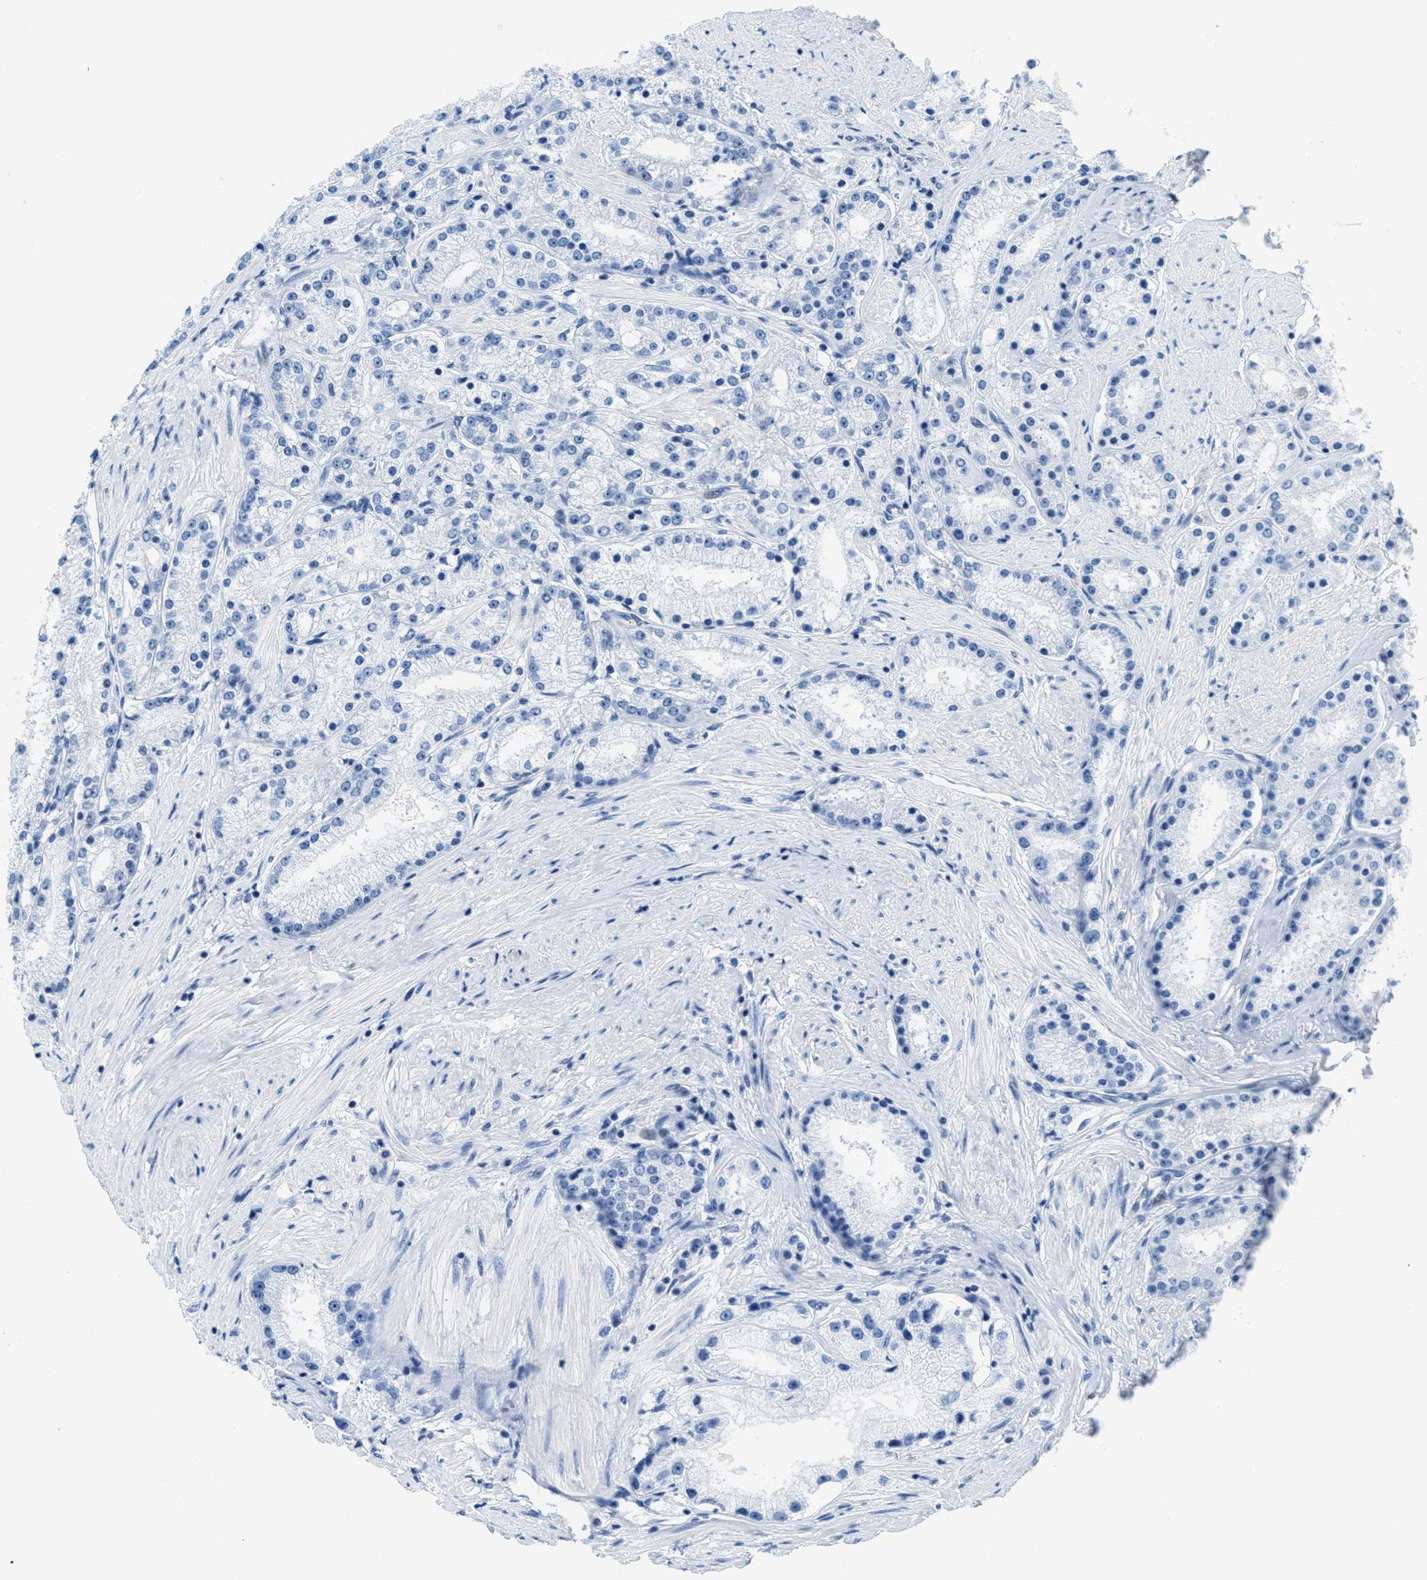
{"staining": {"intensity": "negative", "quantity": "none", "location": "none"}, "tissue": "prostate cancer", "cell_type": "Tumor cells", "image_type": "cancer", "snomed": [{"axis": "morphology", "description": "Adenocarcinoma, High grade"}, {"axis": "topography", "description": "Prostate"}], "caption": "Immunohistochemistry (IHC) of human high-grade adenocarcinoma (prostate) shows no staining in tumor cells.", "gene": "MAPRE2", "patient": {"sex": "male", "age": 72}}